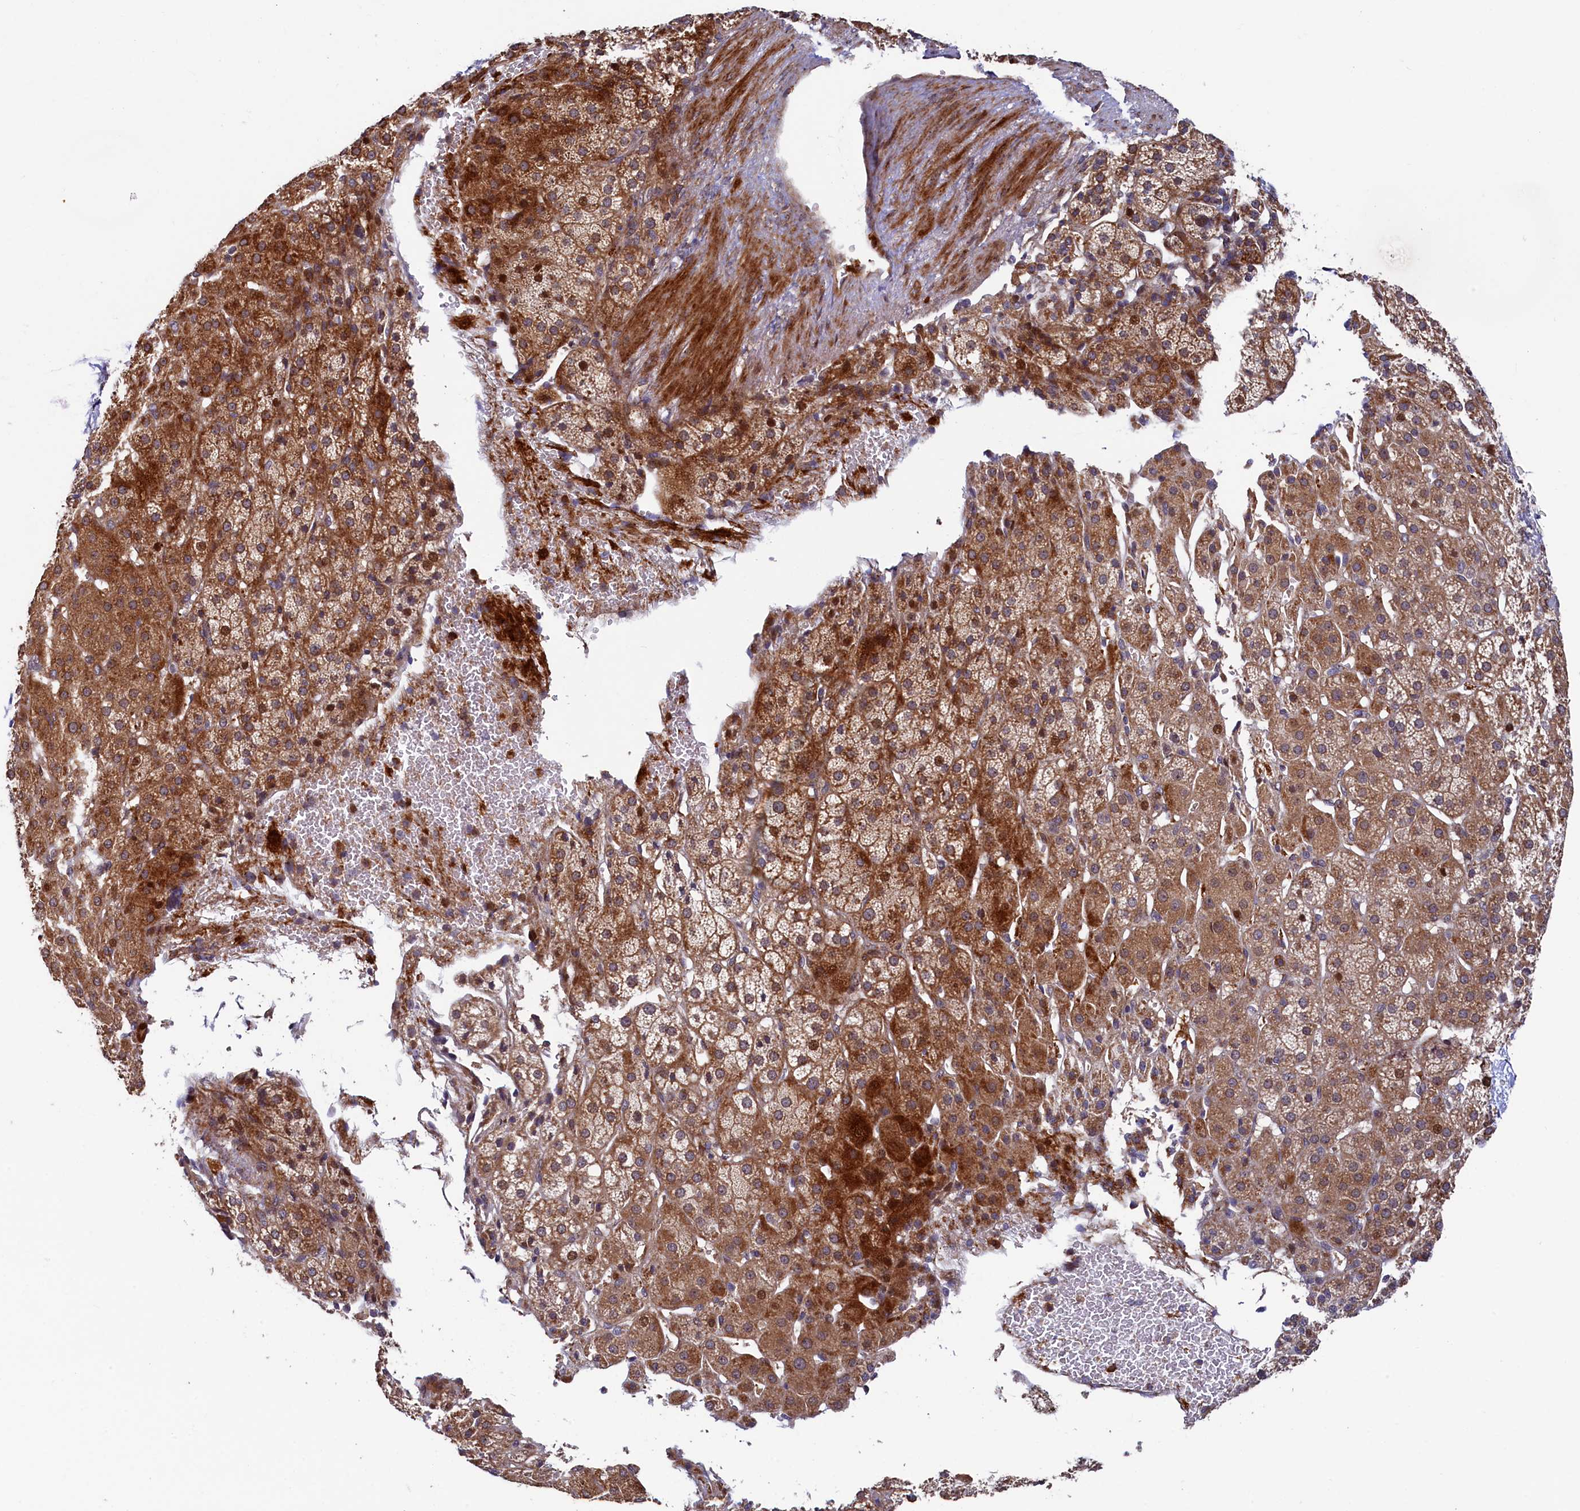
{"staining": {"intensity": "strong", "quantity": "25%-75%", "location": "cytoplasmic/membranous,nuclear"}, "tissue": "adrenal gland", "cell_type": "Glandular cells", "image_type": "normal", "snomed": [{"axis": "morphology", "description": "Normal tissue, NOS"}, {"axis": "topography", "description": "Adrenal gland"}], "caption": "Immunohistochemical staining of unremarkable adrenal gland displays strong cytoplasmic/membranous,nuclear protein expression in approximately 25%-75% of glandular cells.", "gene": "PIK3C3", "patient": {"sex": "female", "age": 57}}